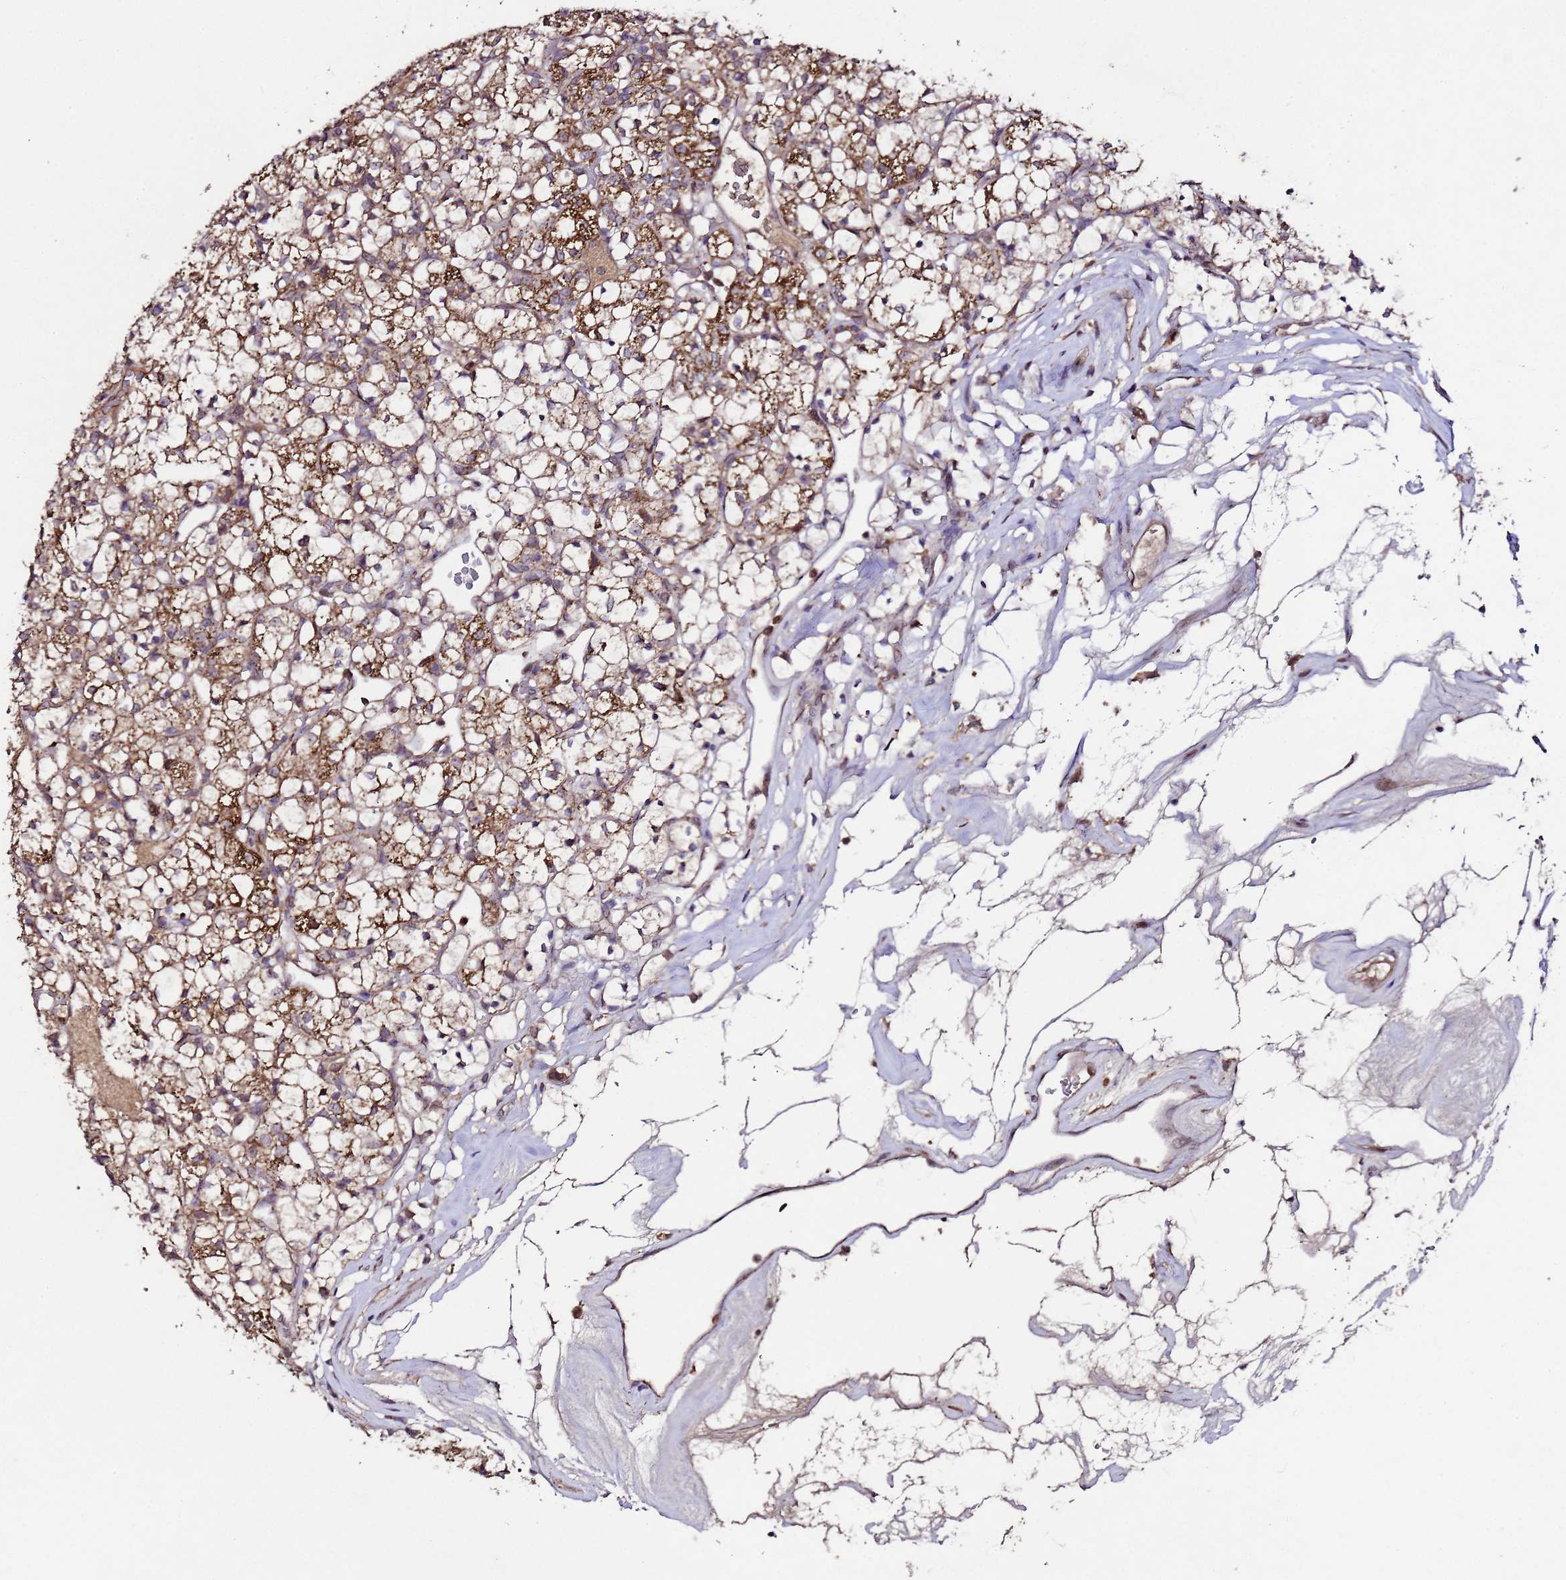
{"staining": {"intensity": "moderate", "quantity": ">75%", "location": "cytoplasmic/membranous"}, "tissue": "renal cancer", "cell_type": "Tumor cells", "image_type": "cancer", "snomed": [{"axis": "morphology", "description": "Adenocarcinoma, NOS"}, {"axis": "topography", "description": "Kidney"}], "caption": "Immunohistochemistry of renal cancer (adenocarcinoma) exhibits medium levels of moderate cytoplasmic/membranous expression in approximately >75% of tumor cells.", "gene": "HSPBAP1", "patient": {"sex": "female", "age": 69}}